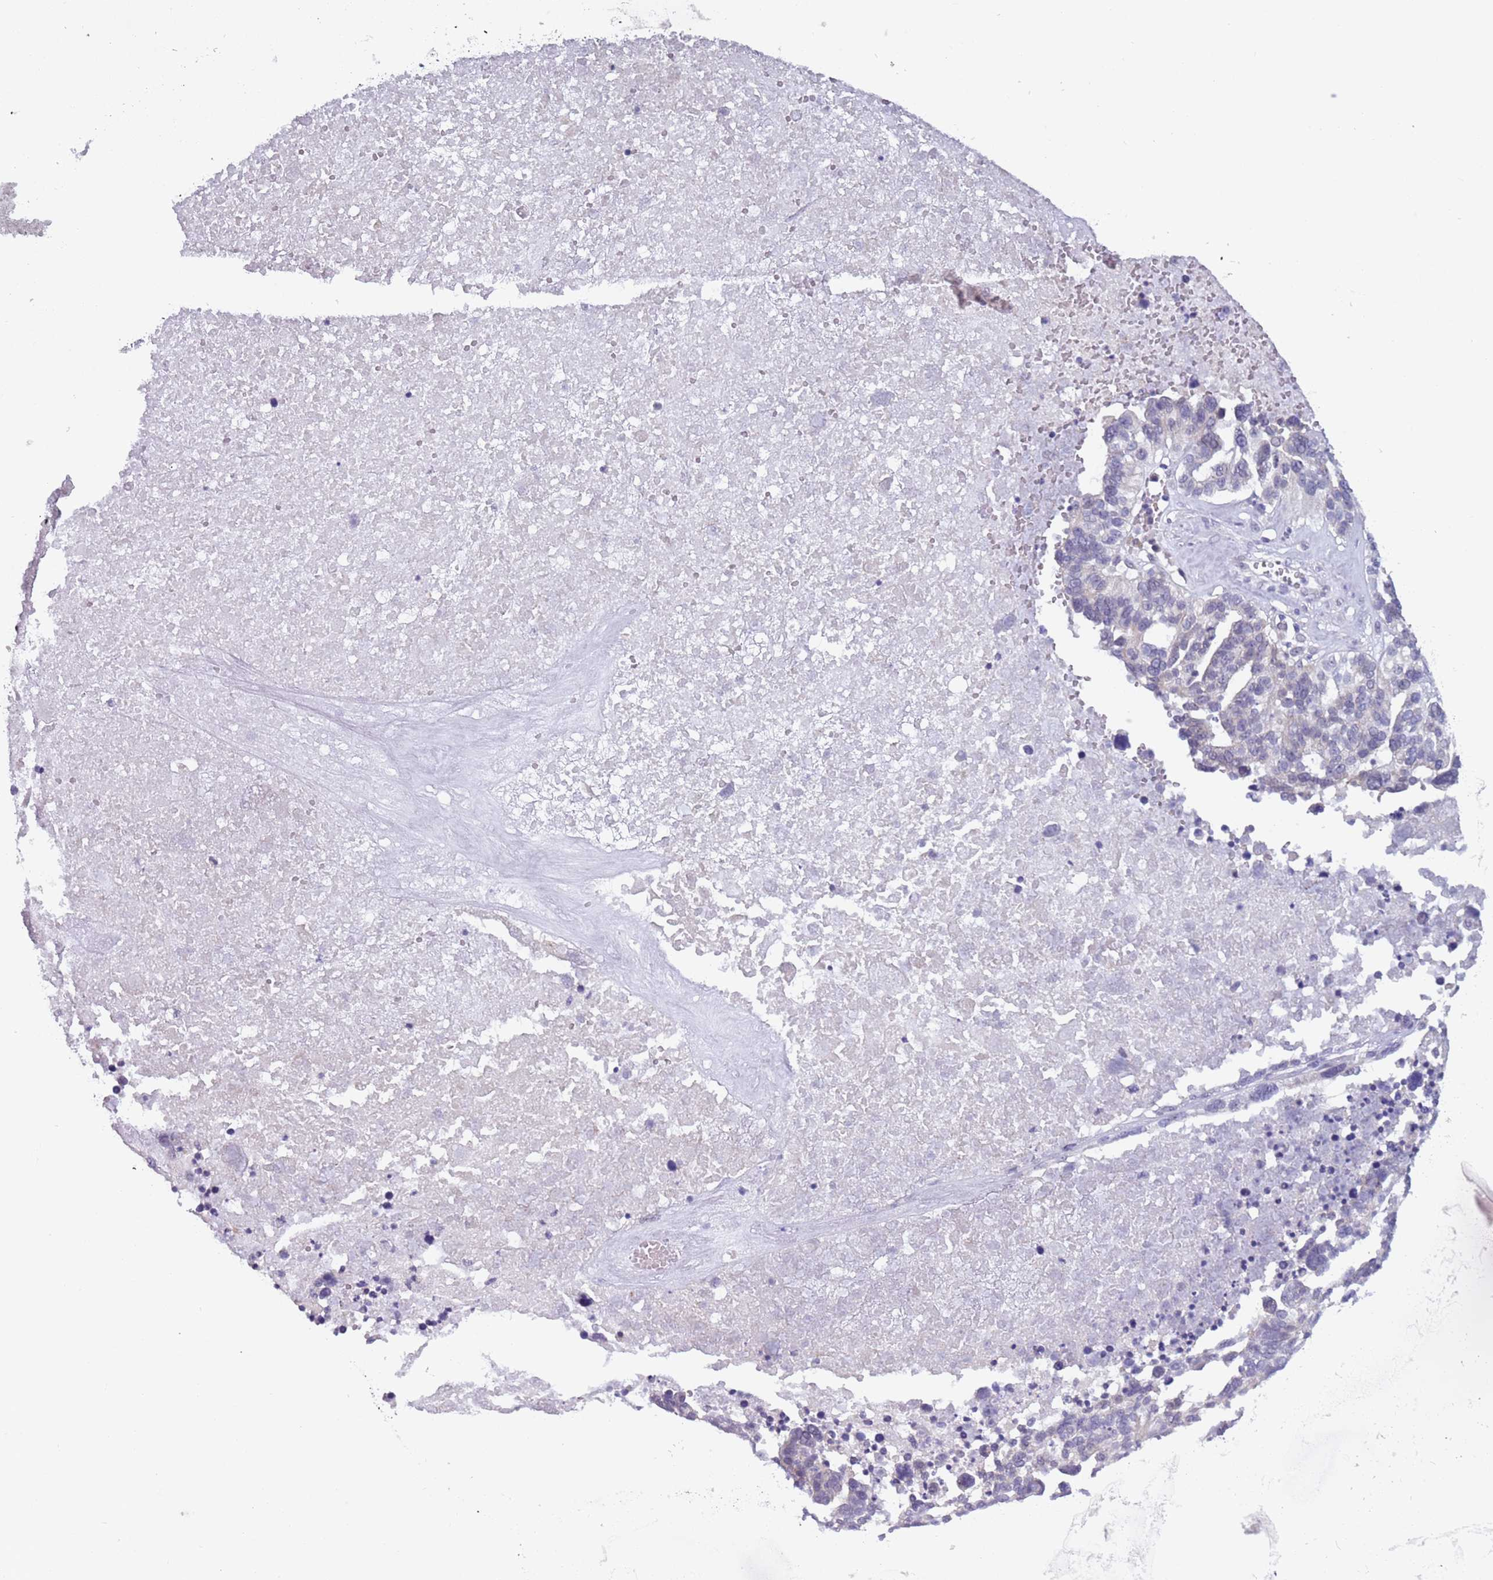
{"staining": {"intensity": "negative", "quantity": "none", "location": "none"}, "tissue": "ovarian cancer", "cell_type": "Tumor cells", "image_type": "cancer", "snomed": [{"axis": "morphology", "description": "Cystadenocarcinoma, serous, NOS"}, {"axis": "topography", "description": "Ovary"}], "caption": "A micrograph of ovarian serous cystadenocarcinoma stained for a protein demonstrates no brown staining in tumor cells.", "gene": "TM2D1", "patient": {"sex": "female", "age": 59}}